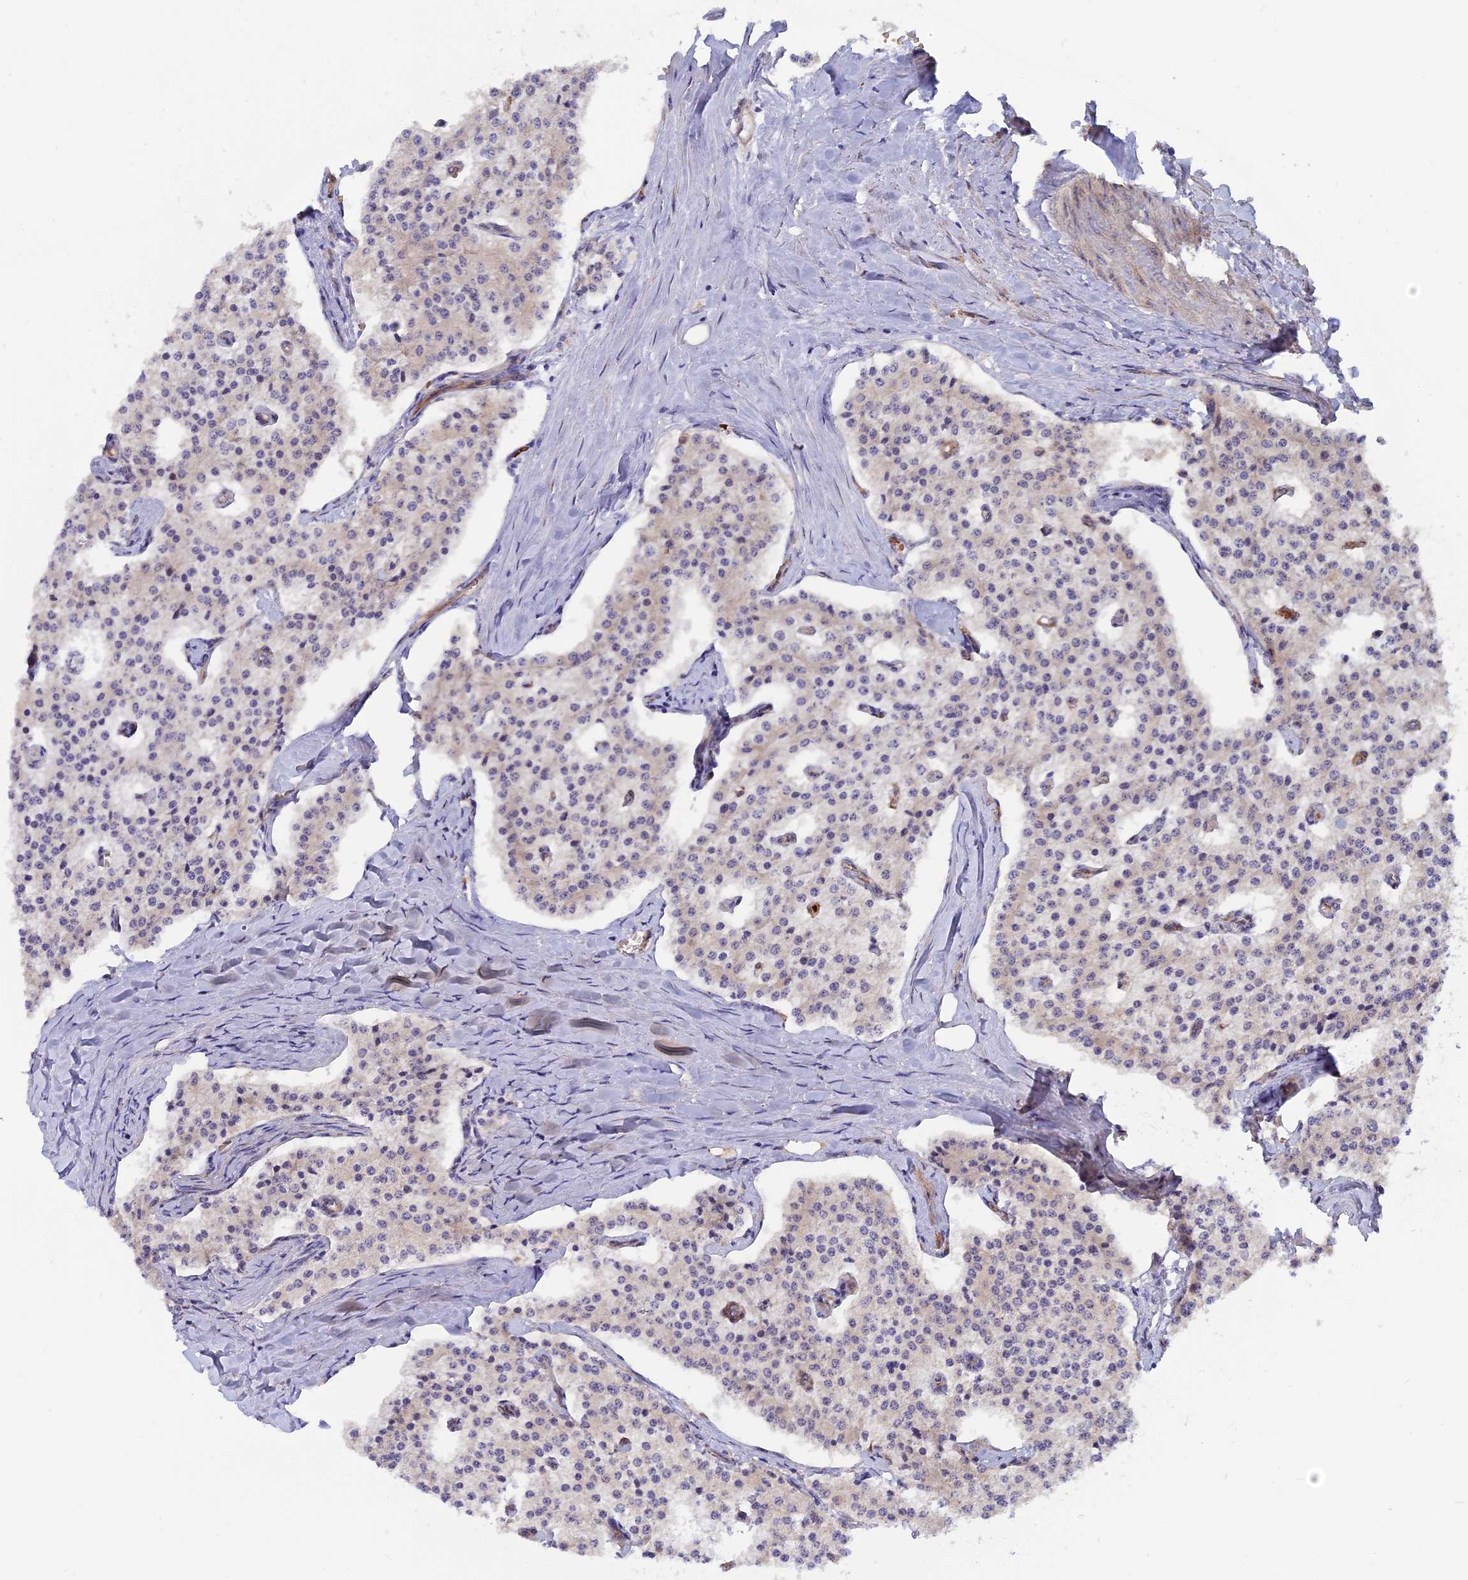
{"staining": {"intensity": "negative", "quantity": "none", "location": "none"}, "tissue": "carcinoid", "cell_type": "Tumor cells", "image_type": "cancer", "snomed": [{"axis": "morphology", "description": "Carcinoid, malignant, NOS"}, {"axis": "topography", "description": "Colon"}], "caption": "Immunohistochemical staining of human carcinoid (malignant) exhibits no significant positivity in tumor cells. The staining is performed using DAB (3,3'-diaminobenzidine) brown chromogen with nuclei counter-stained in using hematoxylin.", "gene": "DBNDD1", "patient": {"sex": "female", "age": 52}}